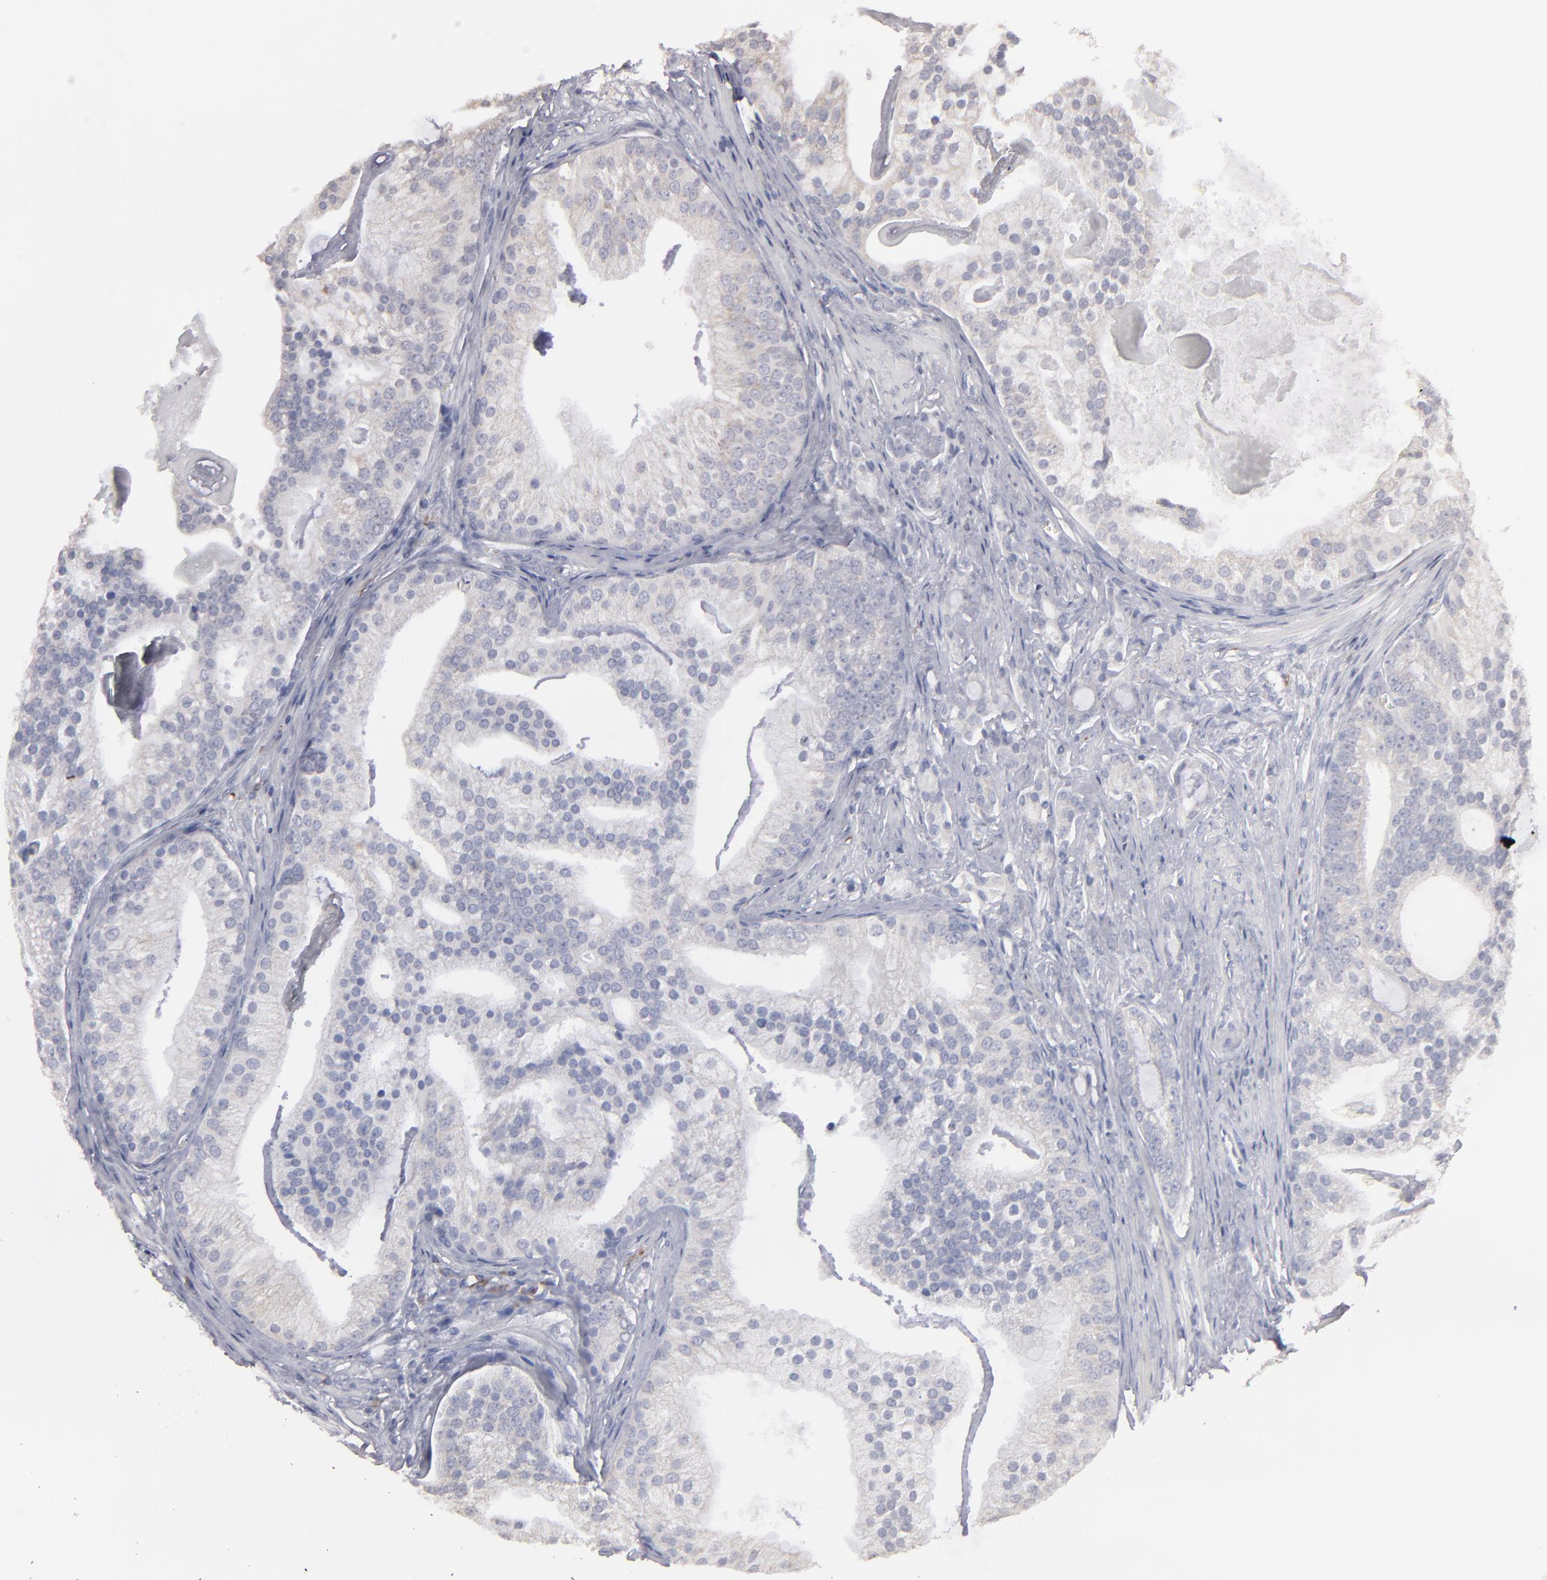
{"staining": {"intensity": "weak", "quantity": "<25%", "location": "cytoplasmic/membranous"}, "tissue": "prostate cancer", "cell_type": "Tumor cells", "image_type": "cancer", "snomed": [{"axis": "morphology", "description": "Adenocarcinoma, Low grade"}, {"axis": "topography", "description": "Prostate"}], "caption": "A high-resolution micrograph shows immunohistochemistry (IHC) staining of prostate cancer, which demonstrates no significant expression in tumor cells.", "gene": "CCDC80", "patient": {"sex": "male", "age": 58}}